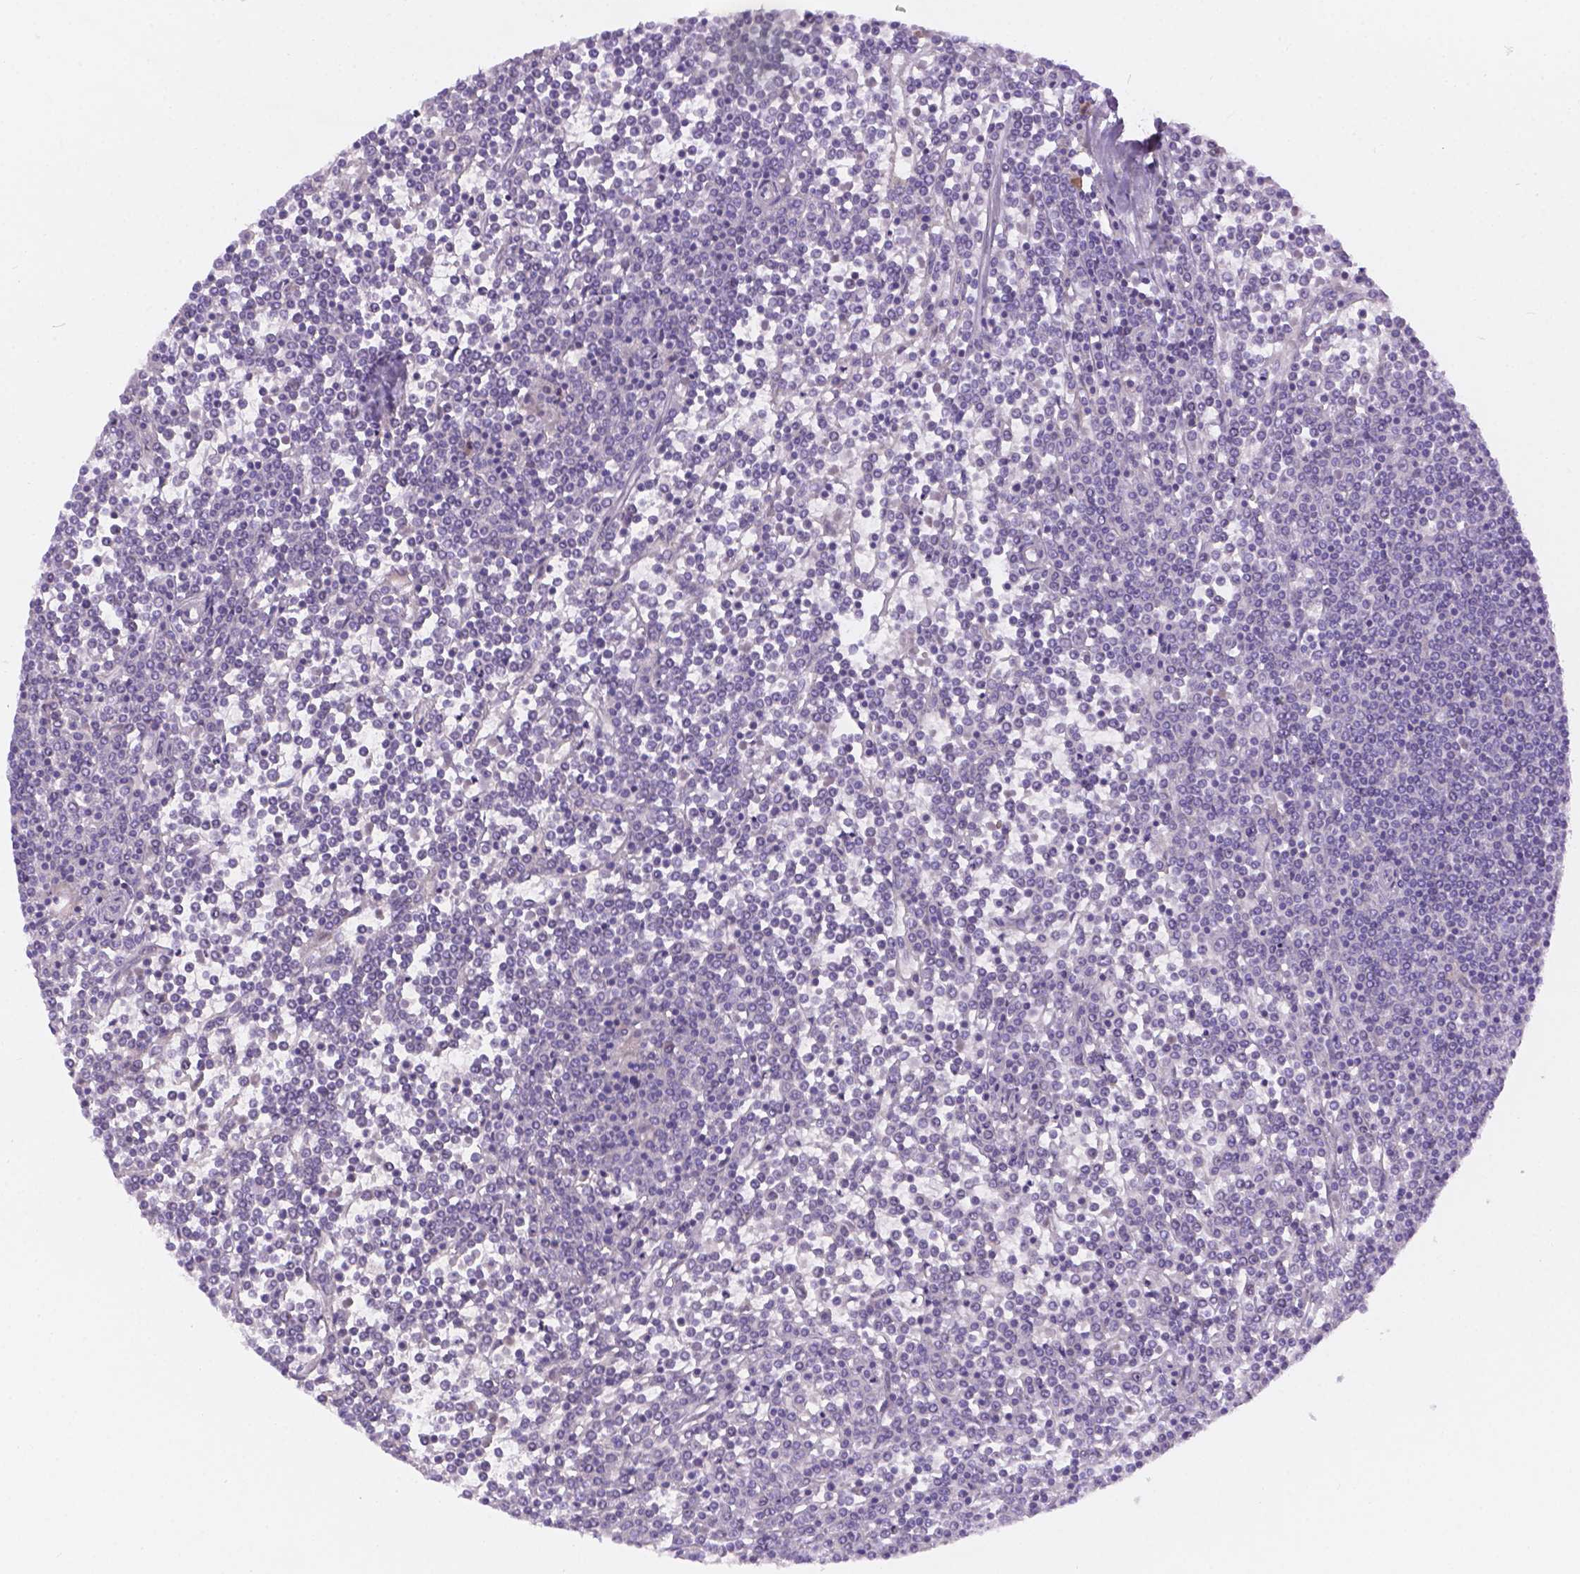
{"staining": {"intensity": "negative", "quantity": "none", "location": "none"}, "tissue": "lymphoma", "cell_type": "Tumor cells", "image_type": "cancer", "snomed": [{"axis": "morphology", "description": "Malignant lymphoma, non-Hodgkin's type, Low grade"}, {"axis": "topography", "description": "Spleen"}], "caption": "The photomicrograph reveals no significant staining in tumor cells of lymphoma. (DAB immunohistochemistry visualized using brightfield microscopy, high magnification).", "gene": "CD96", "patient": {"sex": "female", "age": 19}}